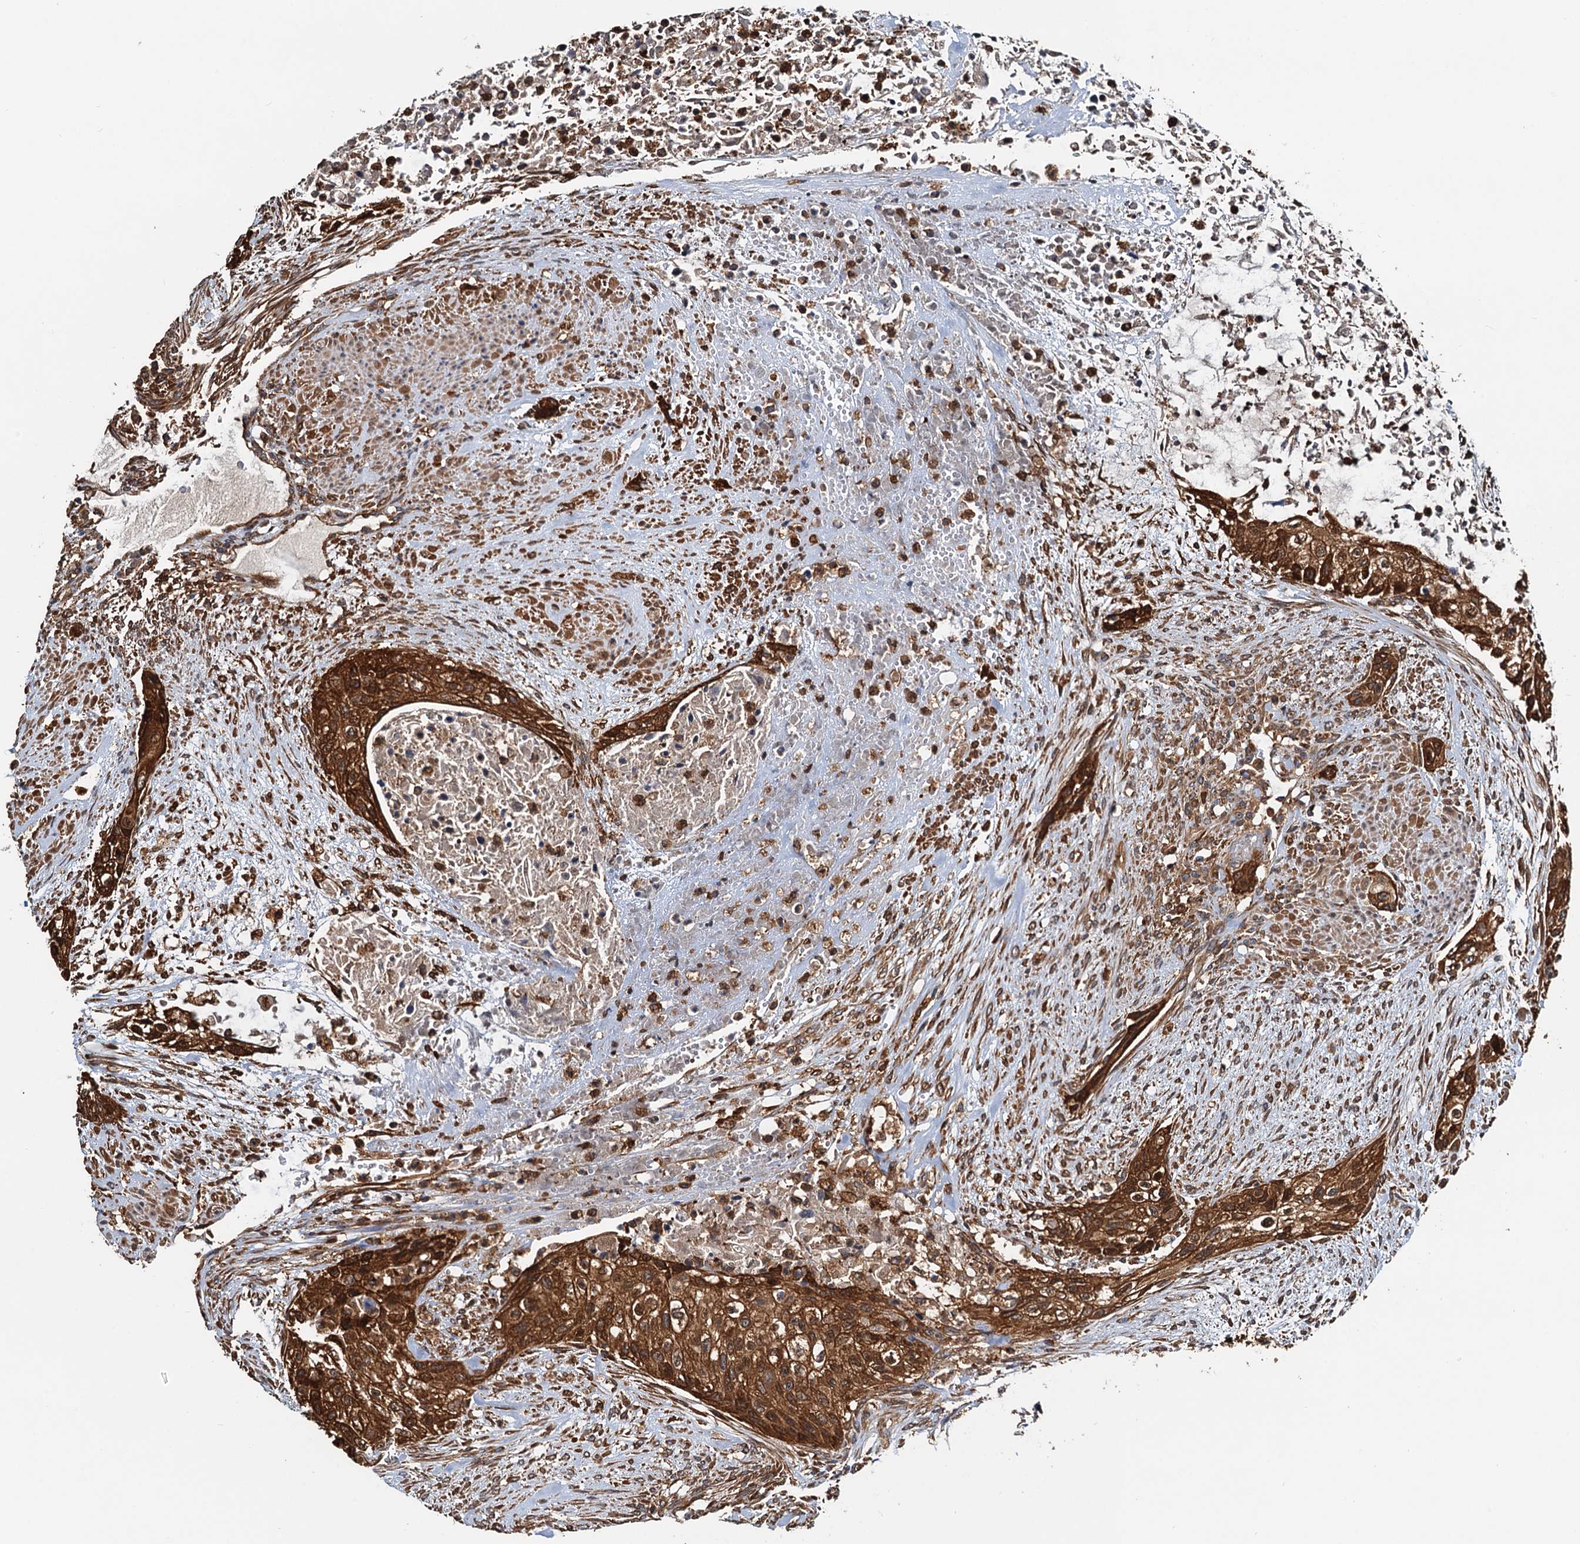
{"staining": {"intensity": "strong", "quantity": ">75%", "location": "cytoplasmic/membranous"}, "tissue": "urothelial cancer", "cell_type": "Tumor cells", "image_type": "cancer", "snomed": [{"axis": "morphology", "description": "Urothelial carcinoma, High grade"}, {"axis": "topography", "description": "Urinary bladder"}], "caption": "A histopathology image of human urothelial carcinoma (high-grade) stained for a protein exhibits strong cytoplasmic/membranous brown staining in tumor cells.", "gene": "USP6NL", "patient": {"sex": "male", "age": 35}}